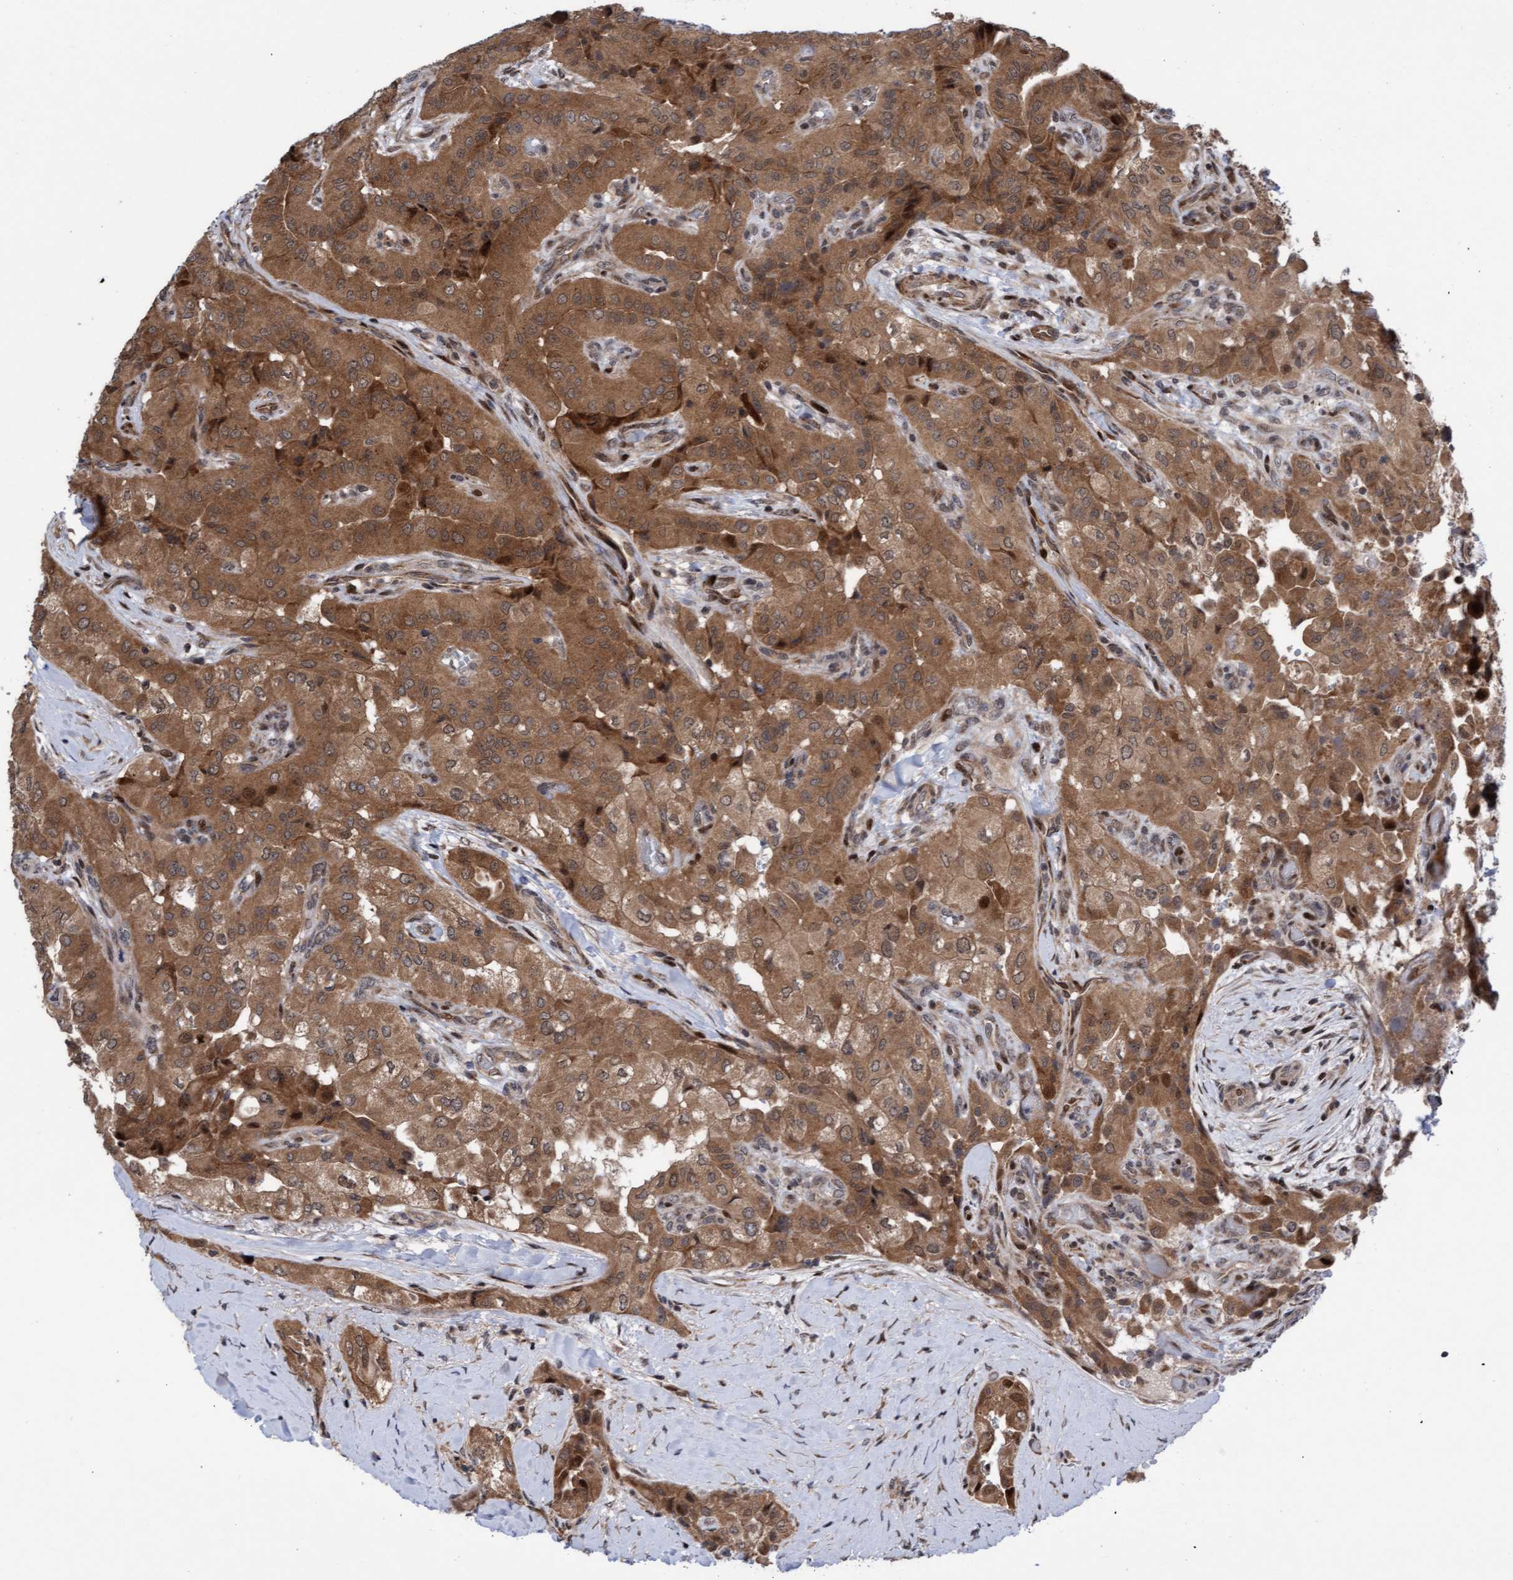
{"staining": {"intensity": "moderate", "quantity": ">75%", "location": "cytoplasmic/membranous"}, "tissue": "thyroid cancer", "cell_type": "Tumor cells", "image_type": "cancer", "snomed": [{"axis": "morphology", "description": "Papillary adenocarcinoma, NOS"}, {"axis": "topography", "description": "Thyroid gland"}], "caption": "About >75% of tumor cells in thyroid papillary adenocarcinoma exhibit moderate cytoplasmic/membranous protein staining as visualized by brown immunohistochemical staining.", "gene": "ITFG1", "patient": {"sex": "female", "age": 59}}